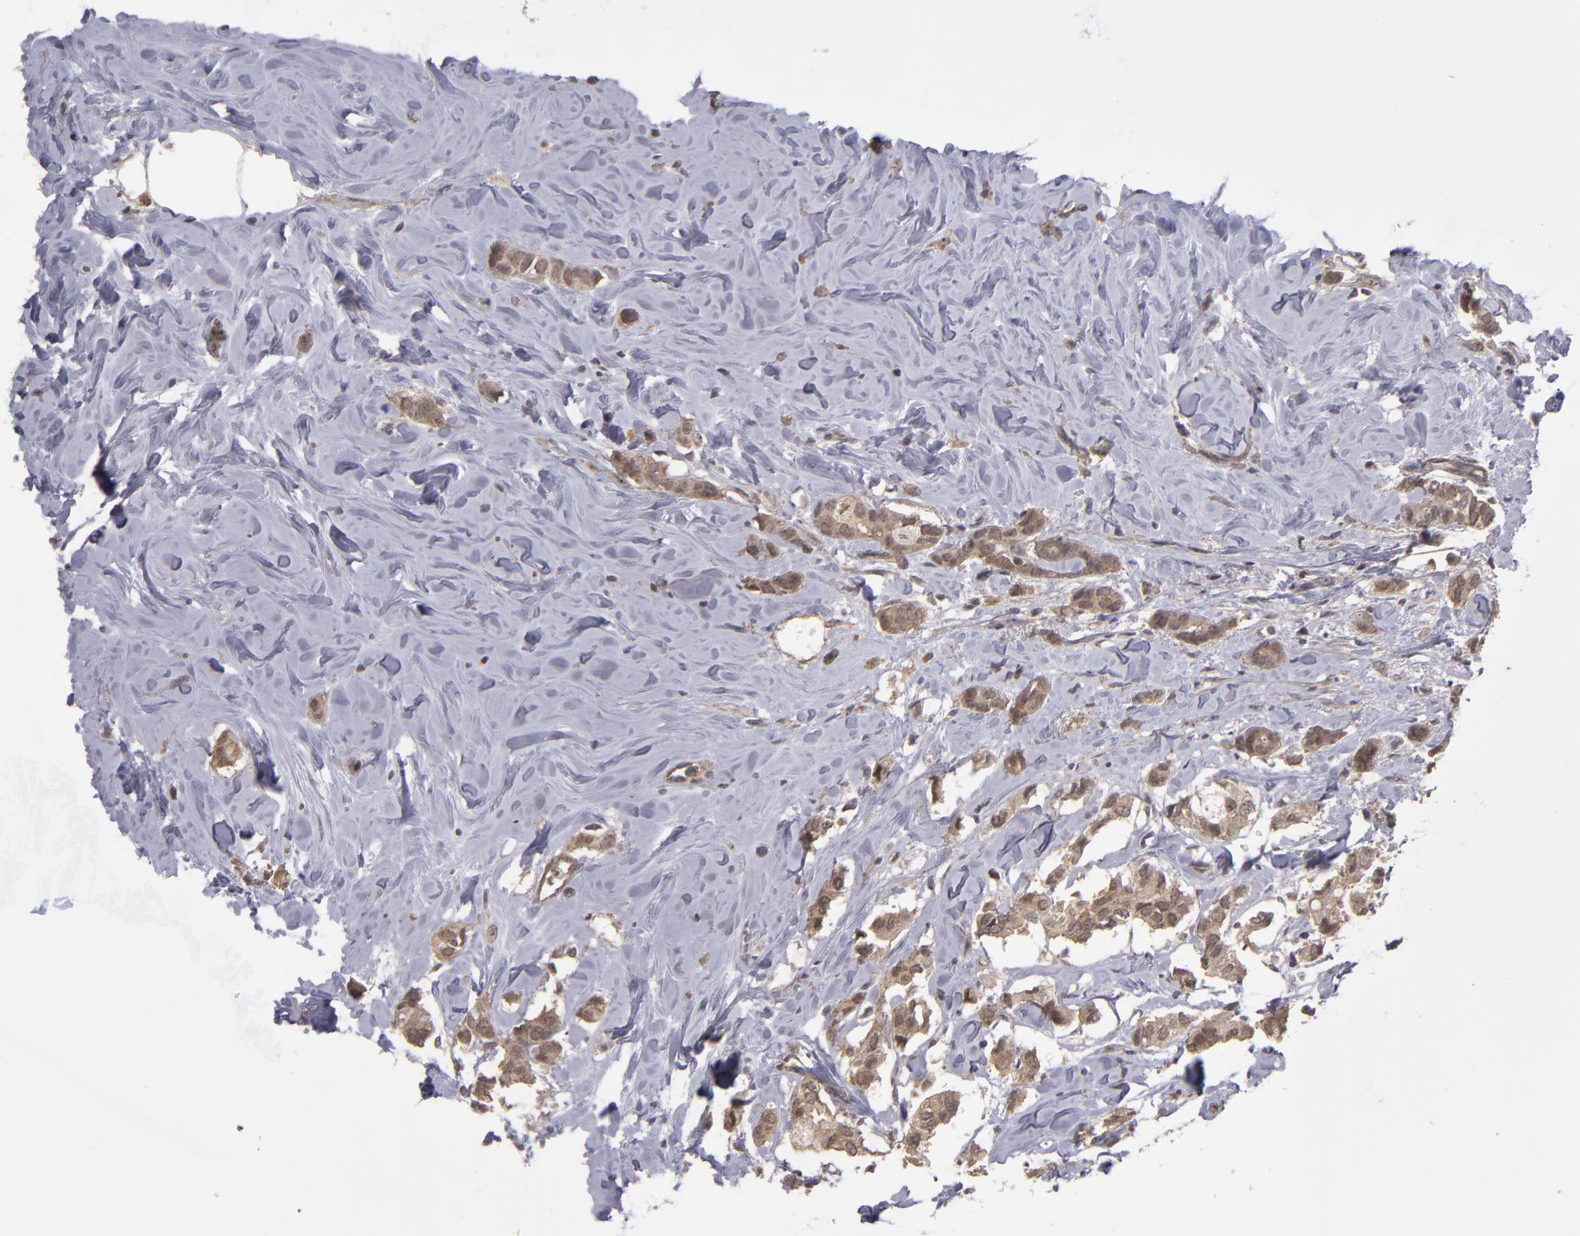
{"staining": {"intensity": "weak", "quantity": ">75%", "location": "cytoplasmic/membranous"}, "tissue": "breast cancer", "cell_type": "Tumor cells", "image_type": "cancer", "snomed": [{"axis": "morphology", "description": "Duct carcinoma"}, {"axis": "topography", "description": "Breast"}], "caption": "Protein expression analysis of human breast cancer reveals weak cytoplasmic/membranous staining in approximately >75% of tumor cells.", "gene": "CTSO", "patient": {"sex": "female", "age": 84}}